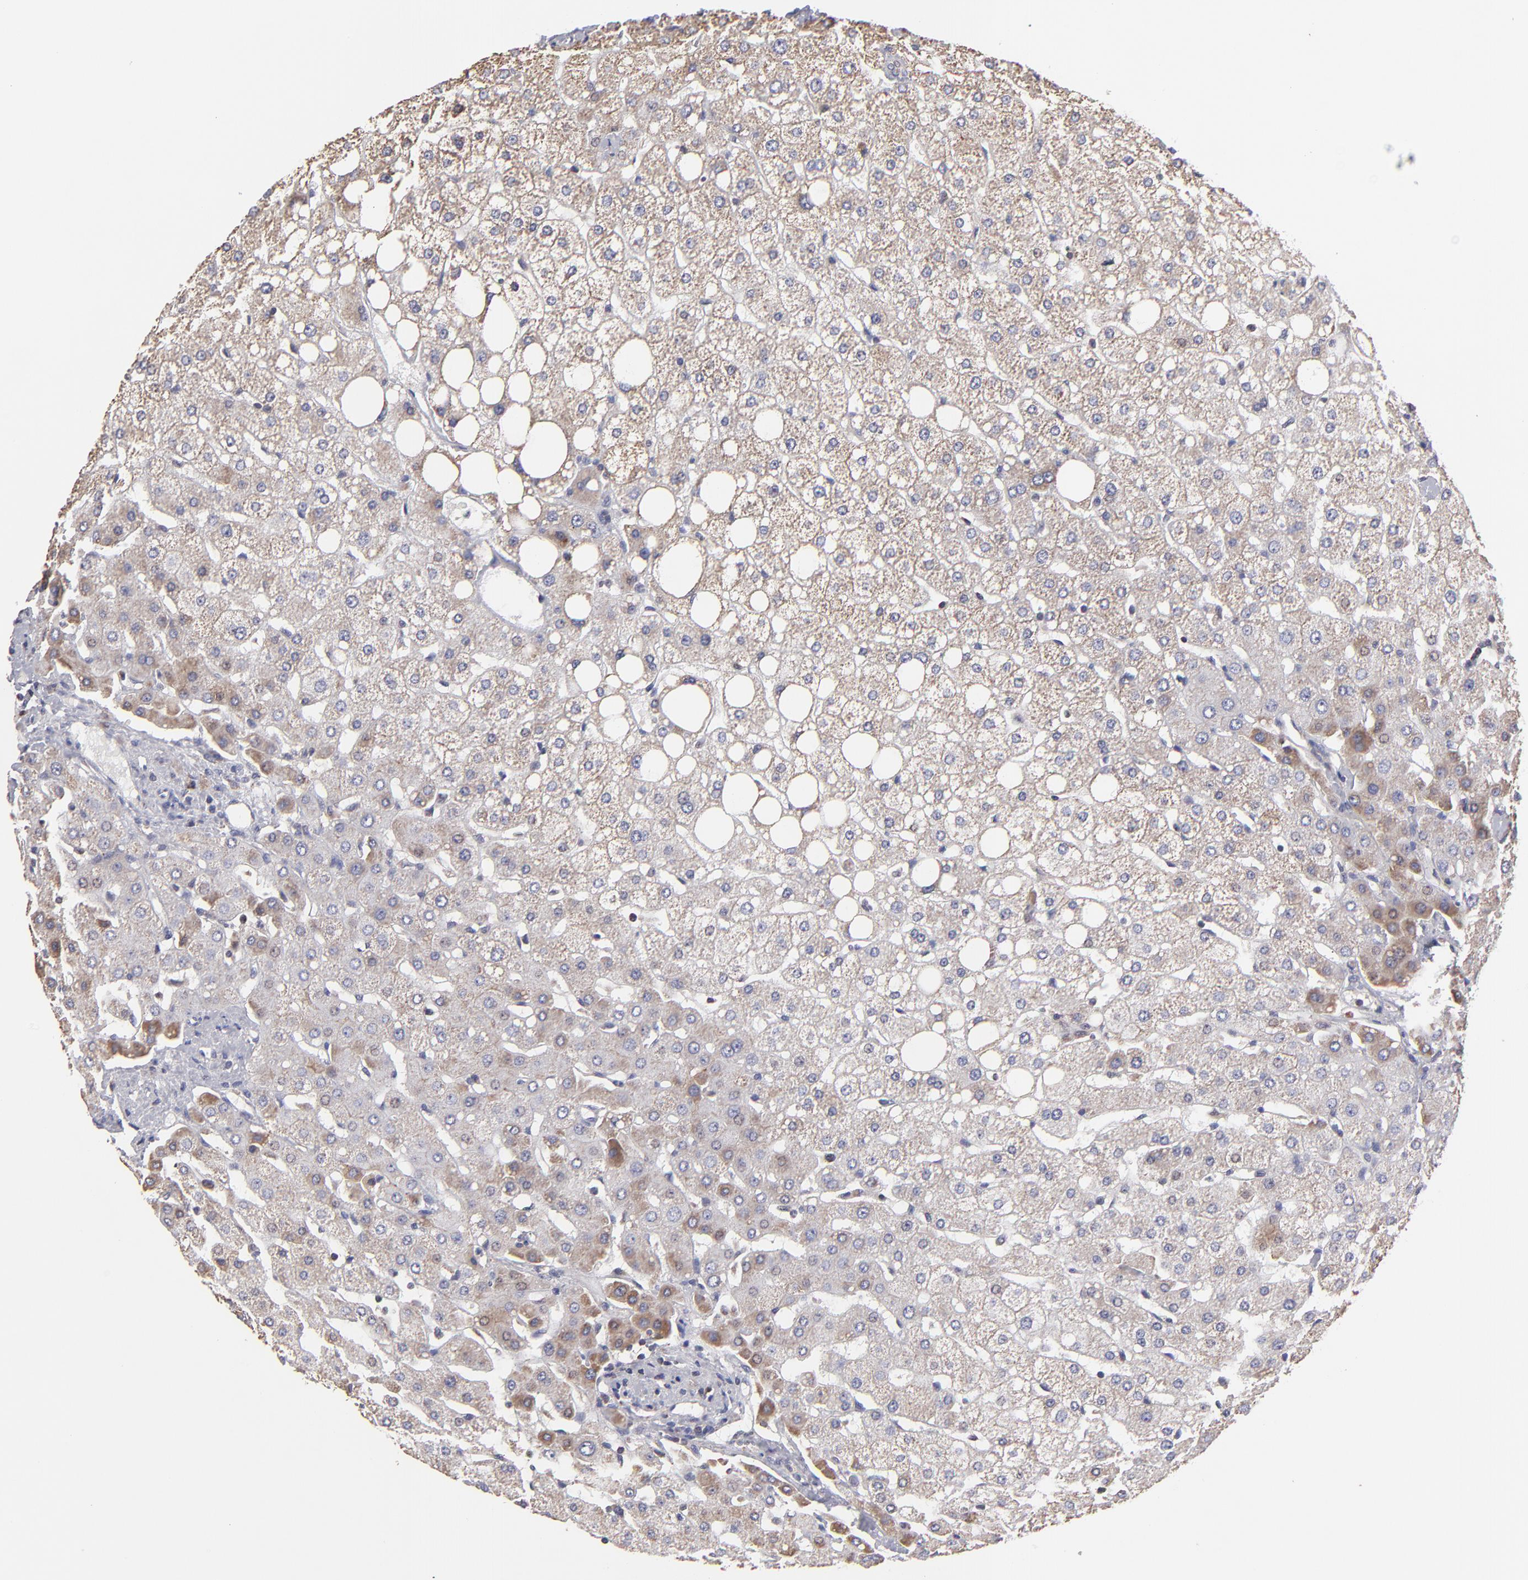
{"staining": {"intensity": "moderate", "quantity": ">75%", "location": "cytoplasmic/membranous"}, "tissue": "liver", "cell_type": "Cholangiocytes", "image_type": "normal", "snomed": [{"axis": "morphology", "description": "Normal tissue, NOS"}, {"axis": "topography", "description": "Liver"}], "caption": "Moderate cytoplasmic/membranous expression for a protein is present in approximately >75% of cholangiocytes of benign liver using immunohistochemistry (IHC).", "gene": "SLC15A1", "patient": {"sex": "male", "age": 35}}